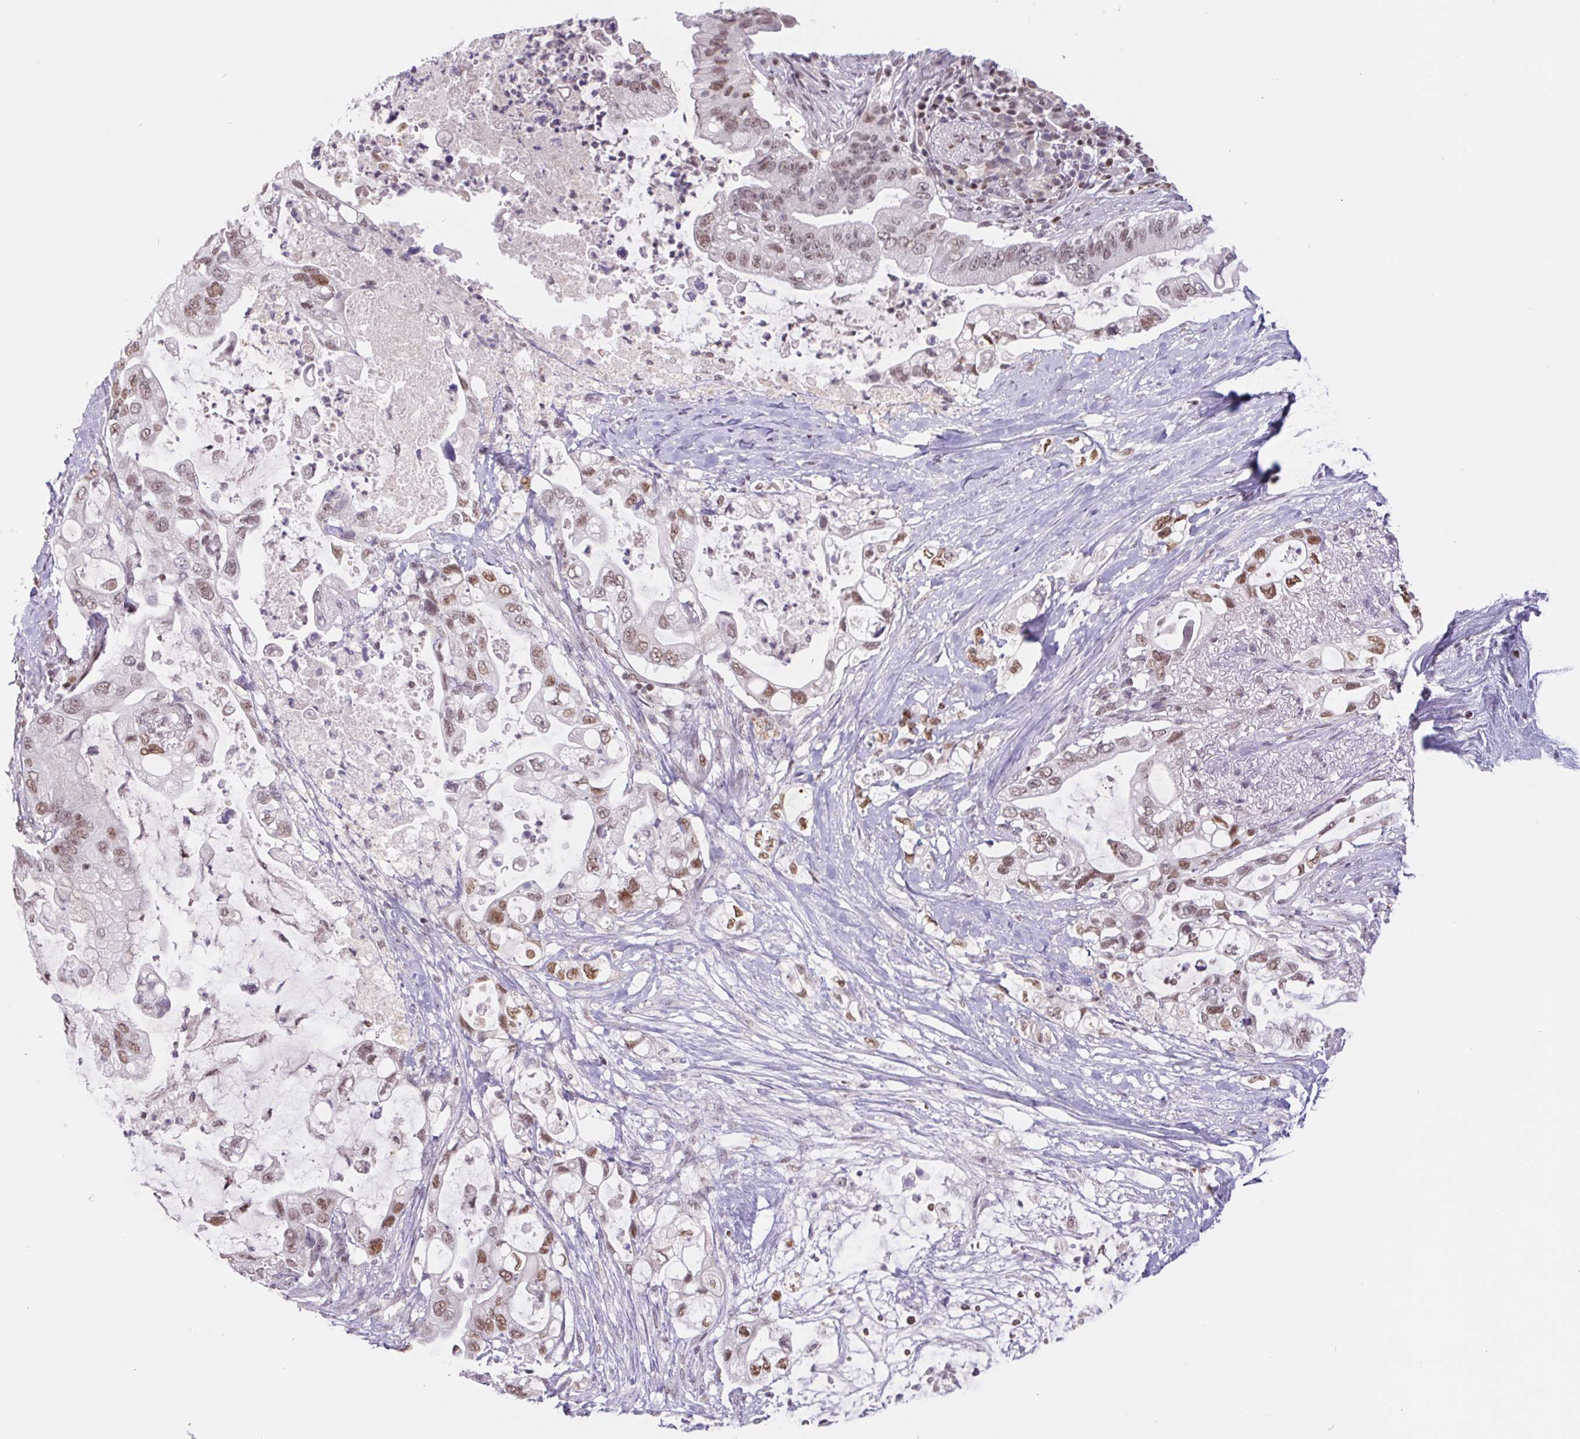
{"staining": {"intensity": "moderate", "quantity": "25%-75%", "location": "nuclear"}, "tissue": "pancreatic cancer", "cell_type": "Tumor cells", "image_type": "cancer", "snomed": [{"axis": "morphology", "description": "Adenocarcinoma, NOS"}, {"axis": "topography", "description": "Pancreas"}], "caption": "Moderate nuclear protein staining is identified in approximately 25%-75% of tumor cells in pancreatic cancer.", "gene": "TRERF1", "patient": {"sex": "female", "age": 72}}